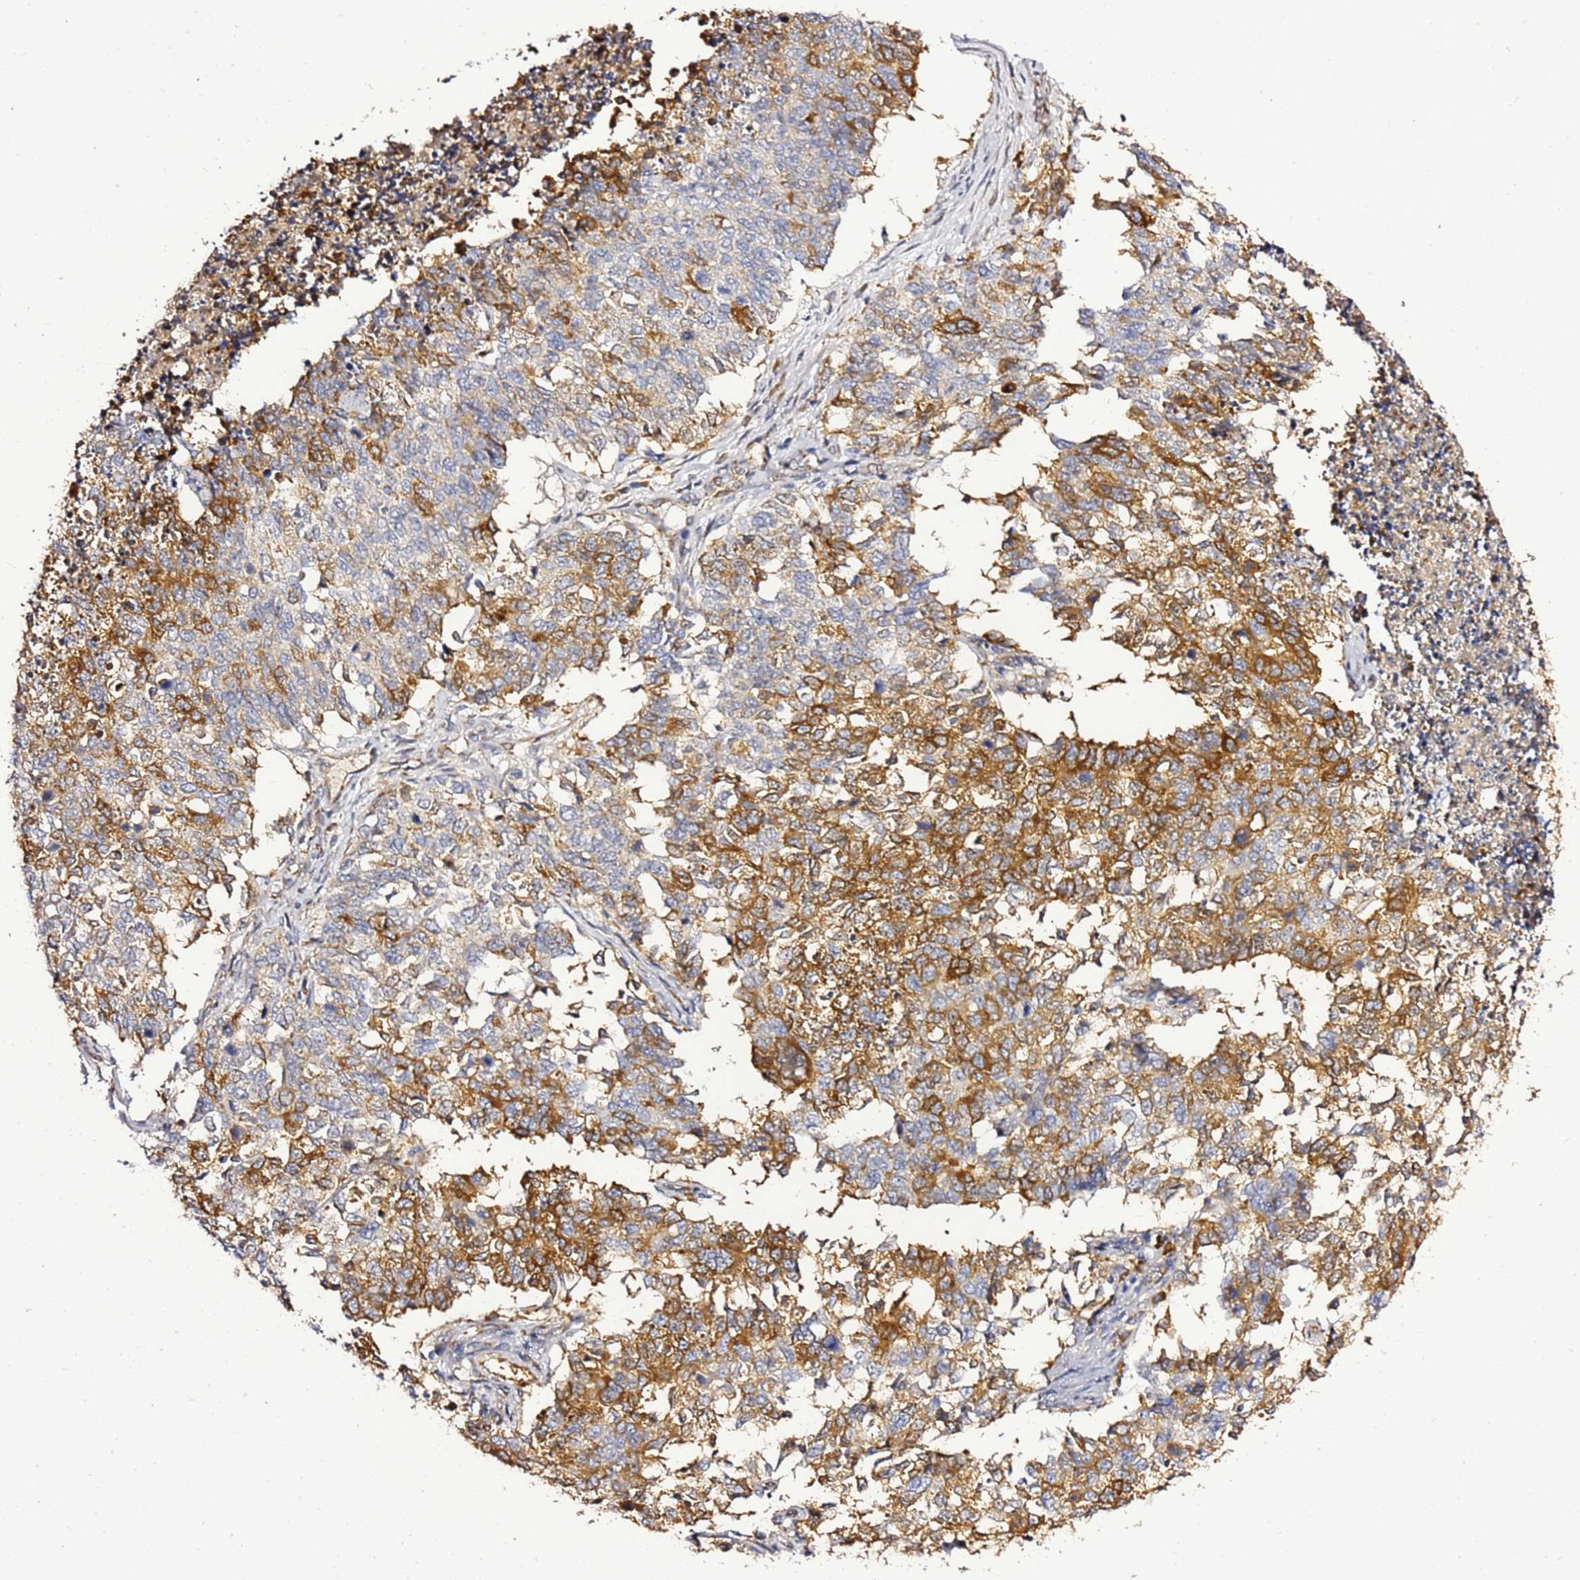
{"staining": {"intensity": "strong", "quantity": ">75%", "location": "cytoplasmic/membranous"}, "tissue": "cervical cancer", "cell_type": "Tumor cells", "image_type": "cancer", "snomed": [{"axis": "morphology", "description": "Squamous cell carcinoma, NOS"}, {"axis": "topography", "description": "Cervix"}], "caption": "Tumor cells demonstrate strong cytoplasmic/membranous positivity in about >75% of cells in cervical cancer (squamous cell carcinoma).", "gene": "NOL8", "patient": {"sex": "female", "age": 63}}